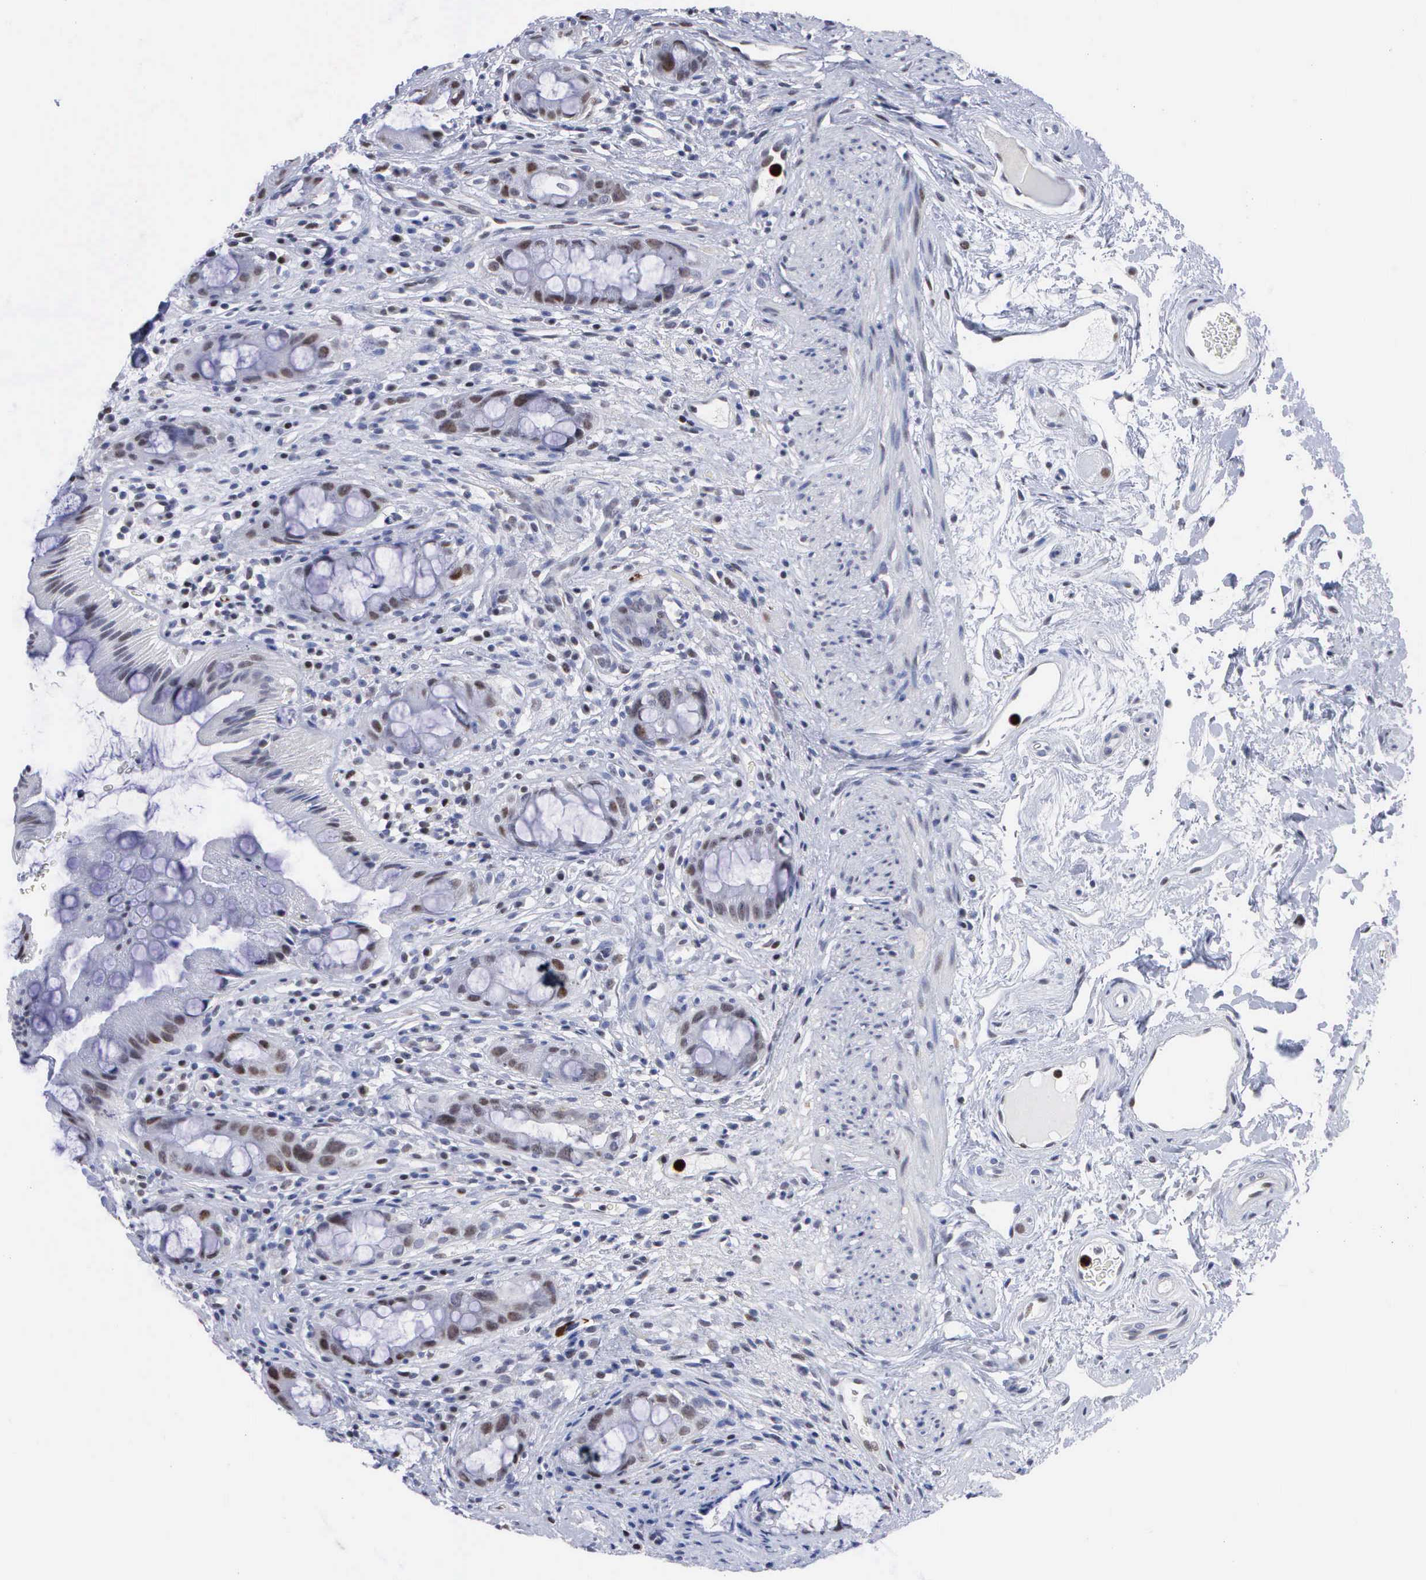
{"staining": {"intensity": "negative", "quantity": "none", "location": "none"}, "tissue": "rectum", "cell_type": "Glandular cells", "image_type": "normal", "snomed": [{"axis": "morphology", "description": "Normal tissue, NOS"}, {"axis": "topography", "description": "Rectum"}], "caption": "Immunohistochemical staining of normal human rectum shows no significant staining in glandular cells.", "gene": "SPIN3", "patient": {"sex": "female", "age": 60}}